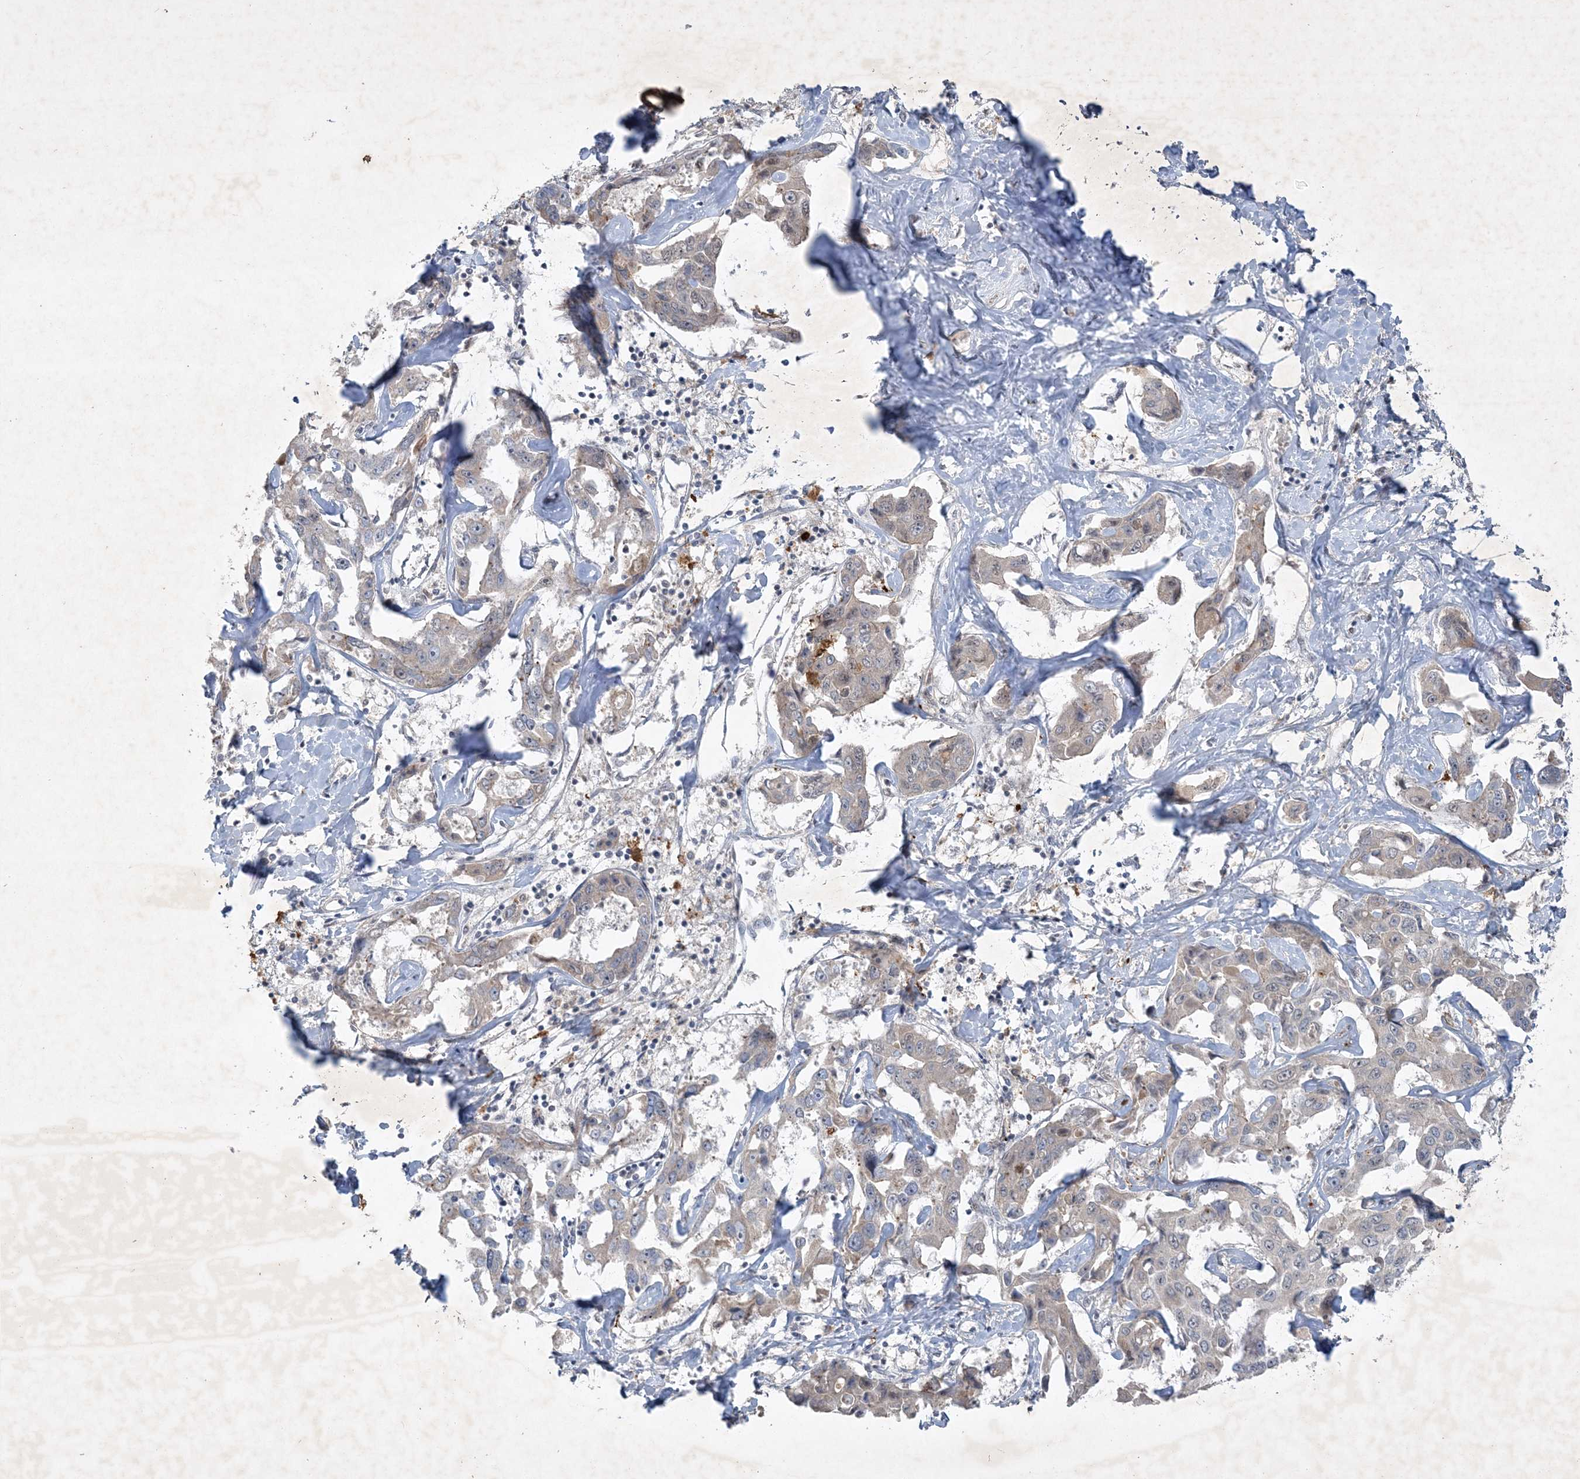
{"staining": {"intensity": "negative", "quantity": "none", "location": "none"}, "tissue": "liver cancer", "cell_type": "Tumor cells", "image_type": "cancer", "snomed": [{"axis": "morphology", "description": "Cholangiocarcinoma"}, {"axis": "topography", "description": "Liver"}], "caption": "DAB (3,3'-diaminobenzidine) immunohistochemical staining of human liver cancer displays no significant staining in tumor cells.", "gene": "THG1L", "patient": {"sex": "male", "age": 59}}